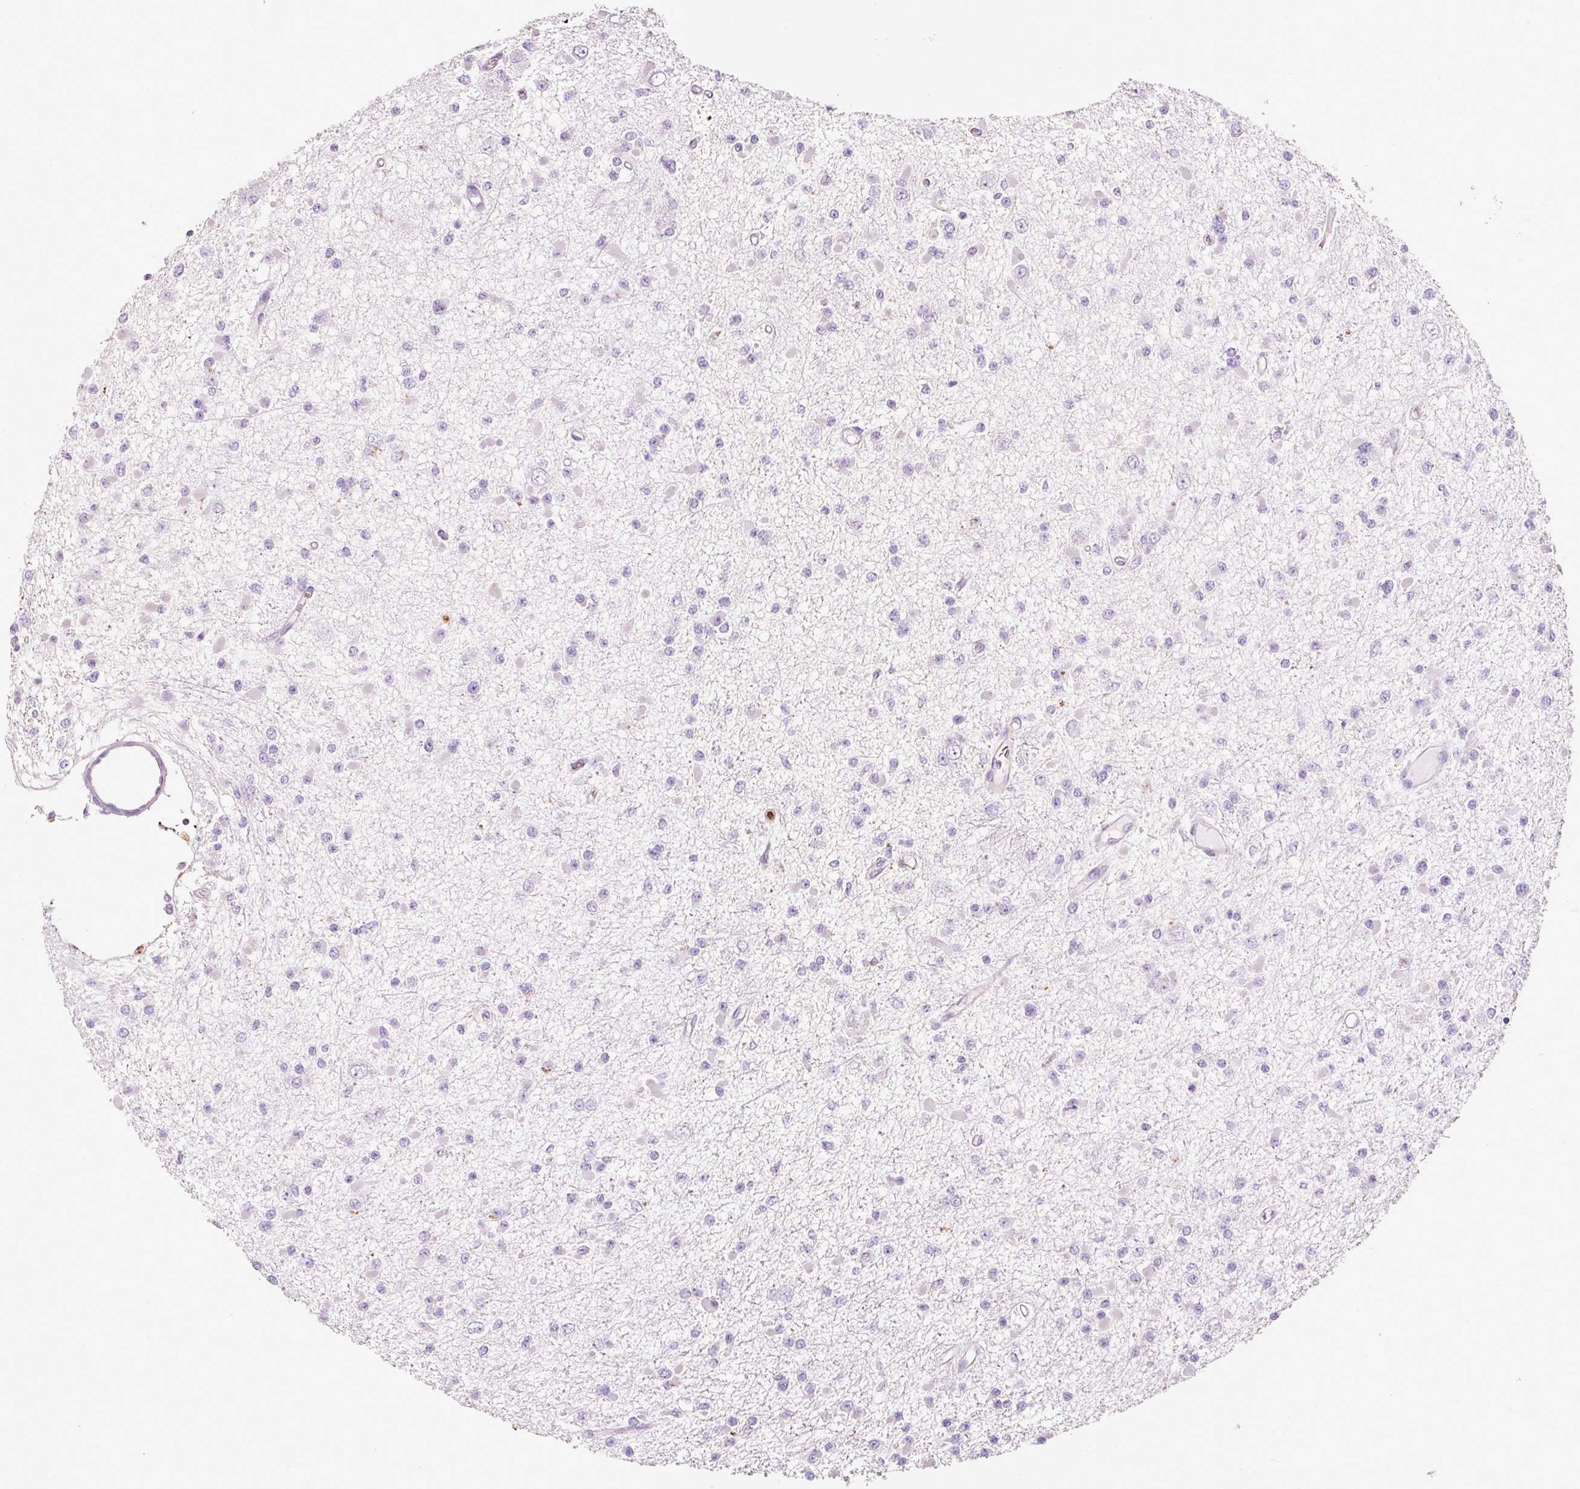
{"staining": {"intensity": "negative", "quantity": "none", "location": "none"}, "tissue": "glioma", "cell_type": "Tumor cells", "image_type": "cancer", "snomed": [{"axis": "morphology", "description": "Glioma, malignant, Low grade"}, {"axis": "topography", "description": "Brain"}], "caption": "Malignant low-grade glioma stained for a protein using IHC exhibits no expression tumor cells.", "gene": "TMC8", "patient": {"sex": "female", "age": 22}}